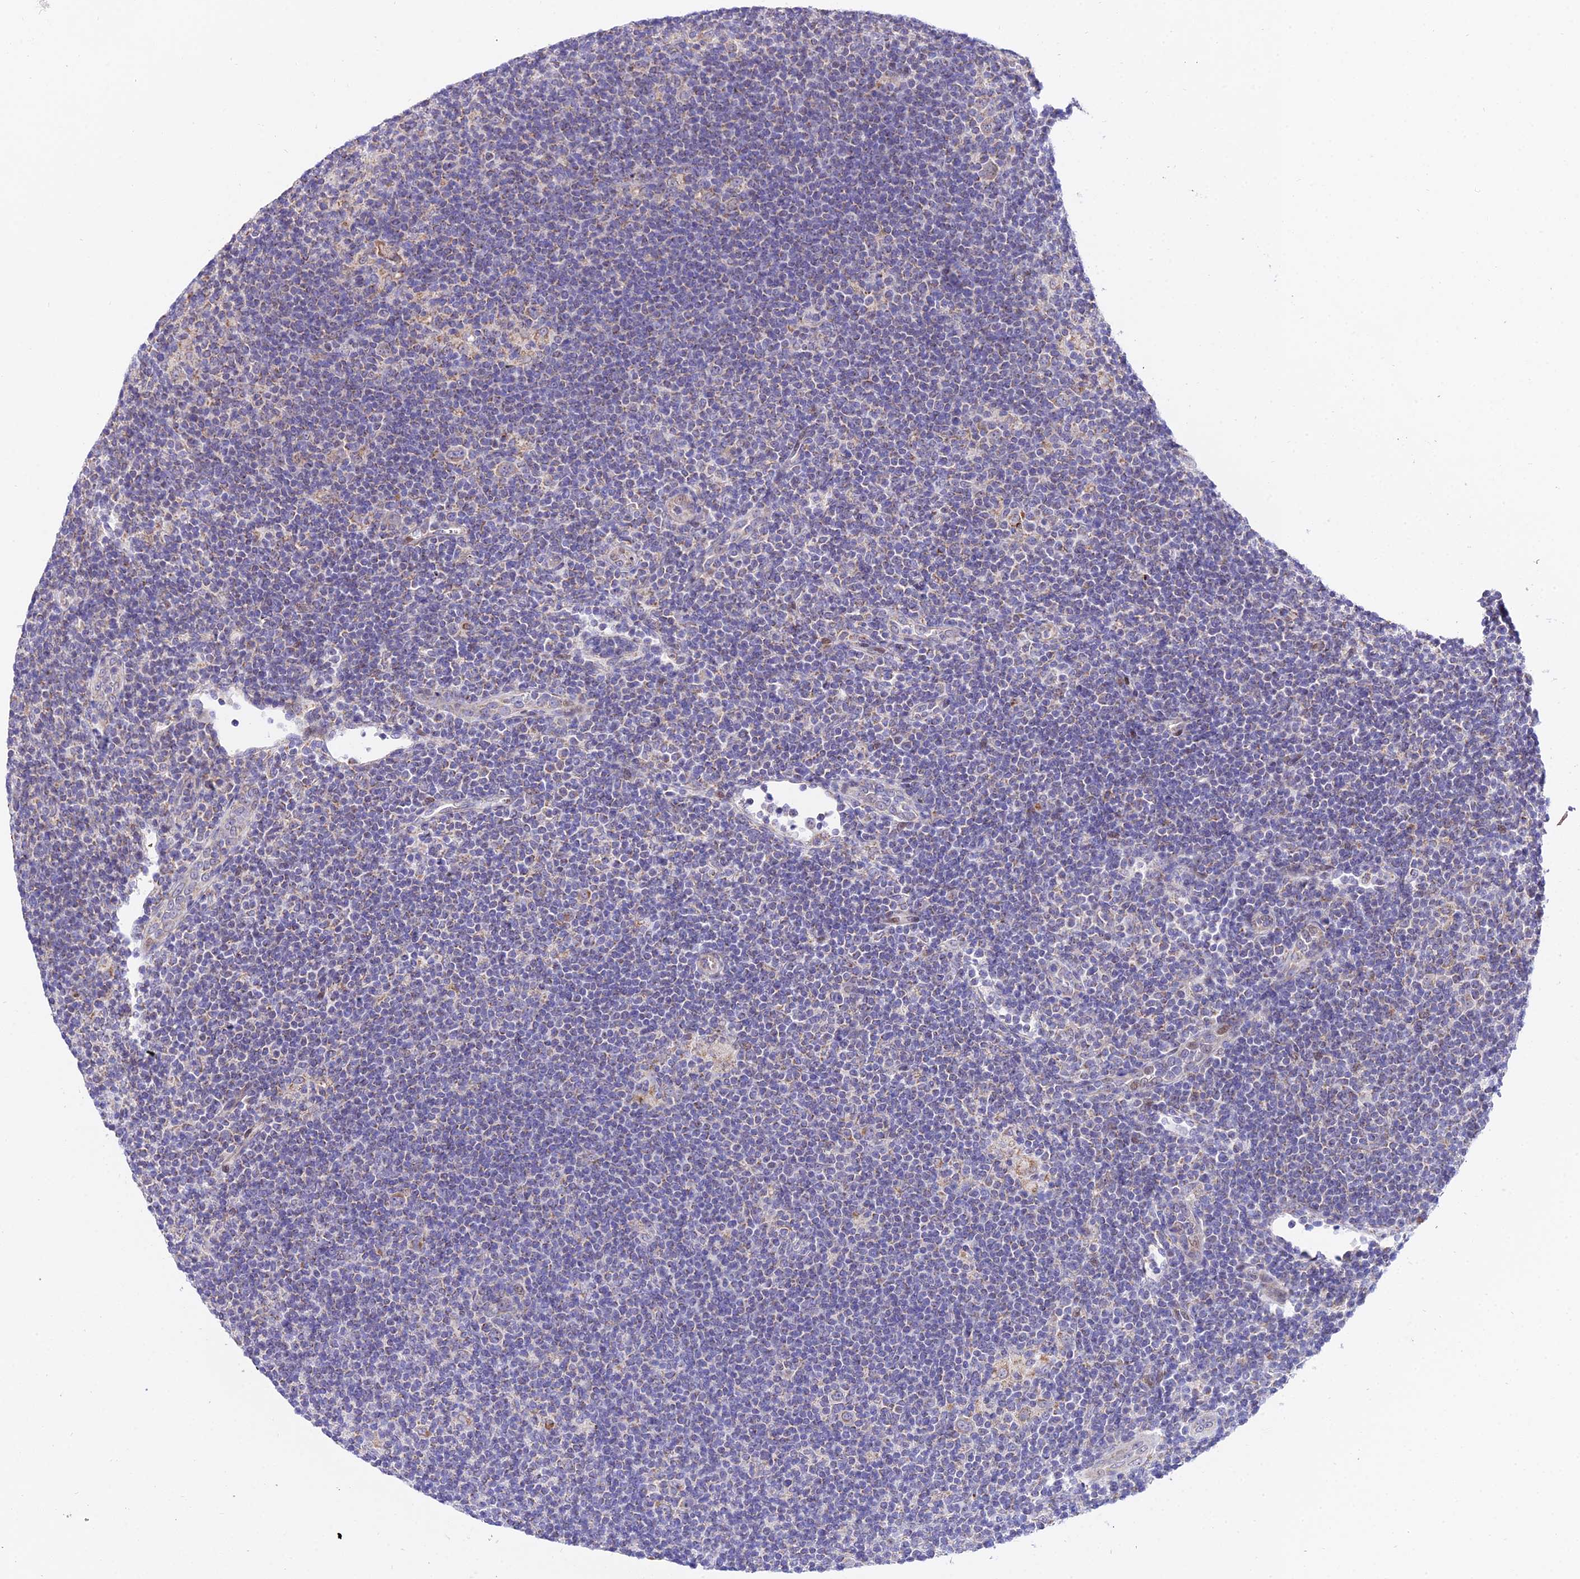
{"staining": {"intensity": "weak", "quantity": ">75%", "location": "cytoplasmic/membranous"}, "tissue": "lymphoma", "cell_type": "Tumor cells", "image_type": "cancer", "snomed": [{"axis": "morphology", "description": "Hodgkin's disease, NOS"}, {"axis": "topography", "description": "Lymph node"}], "caption": "Immunohistochemistry (IHC) (DAB (3,3'-diaminobenzidine)) staining of human lymphoma shows weak cytoplasmic/membranous protein expression in about >75% of tumor cells.", "gene": "ATP5PB", "patient": {"sex": "female", "age": 57}}